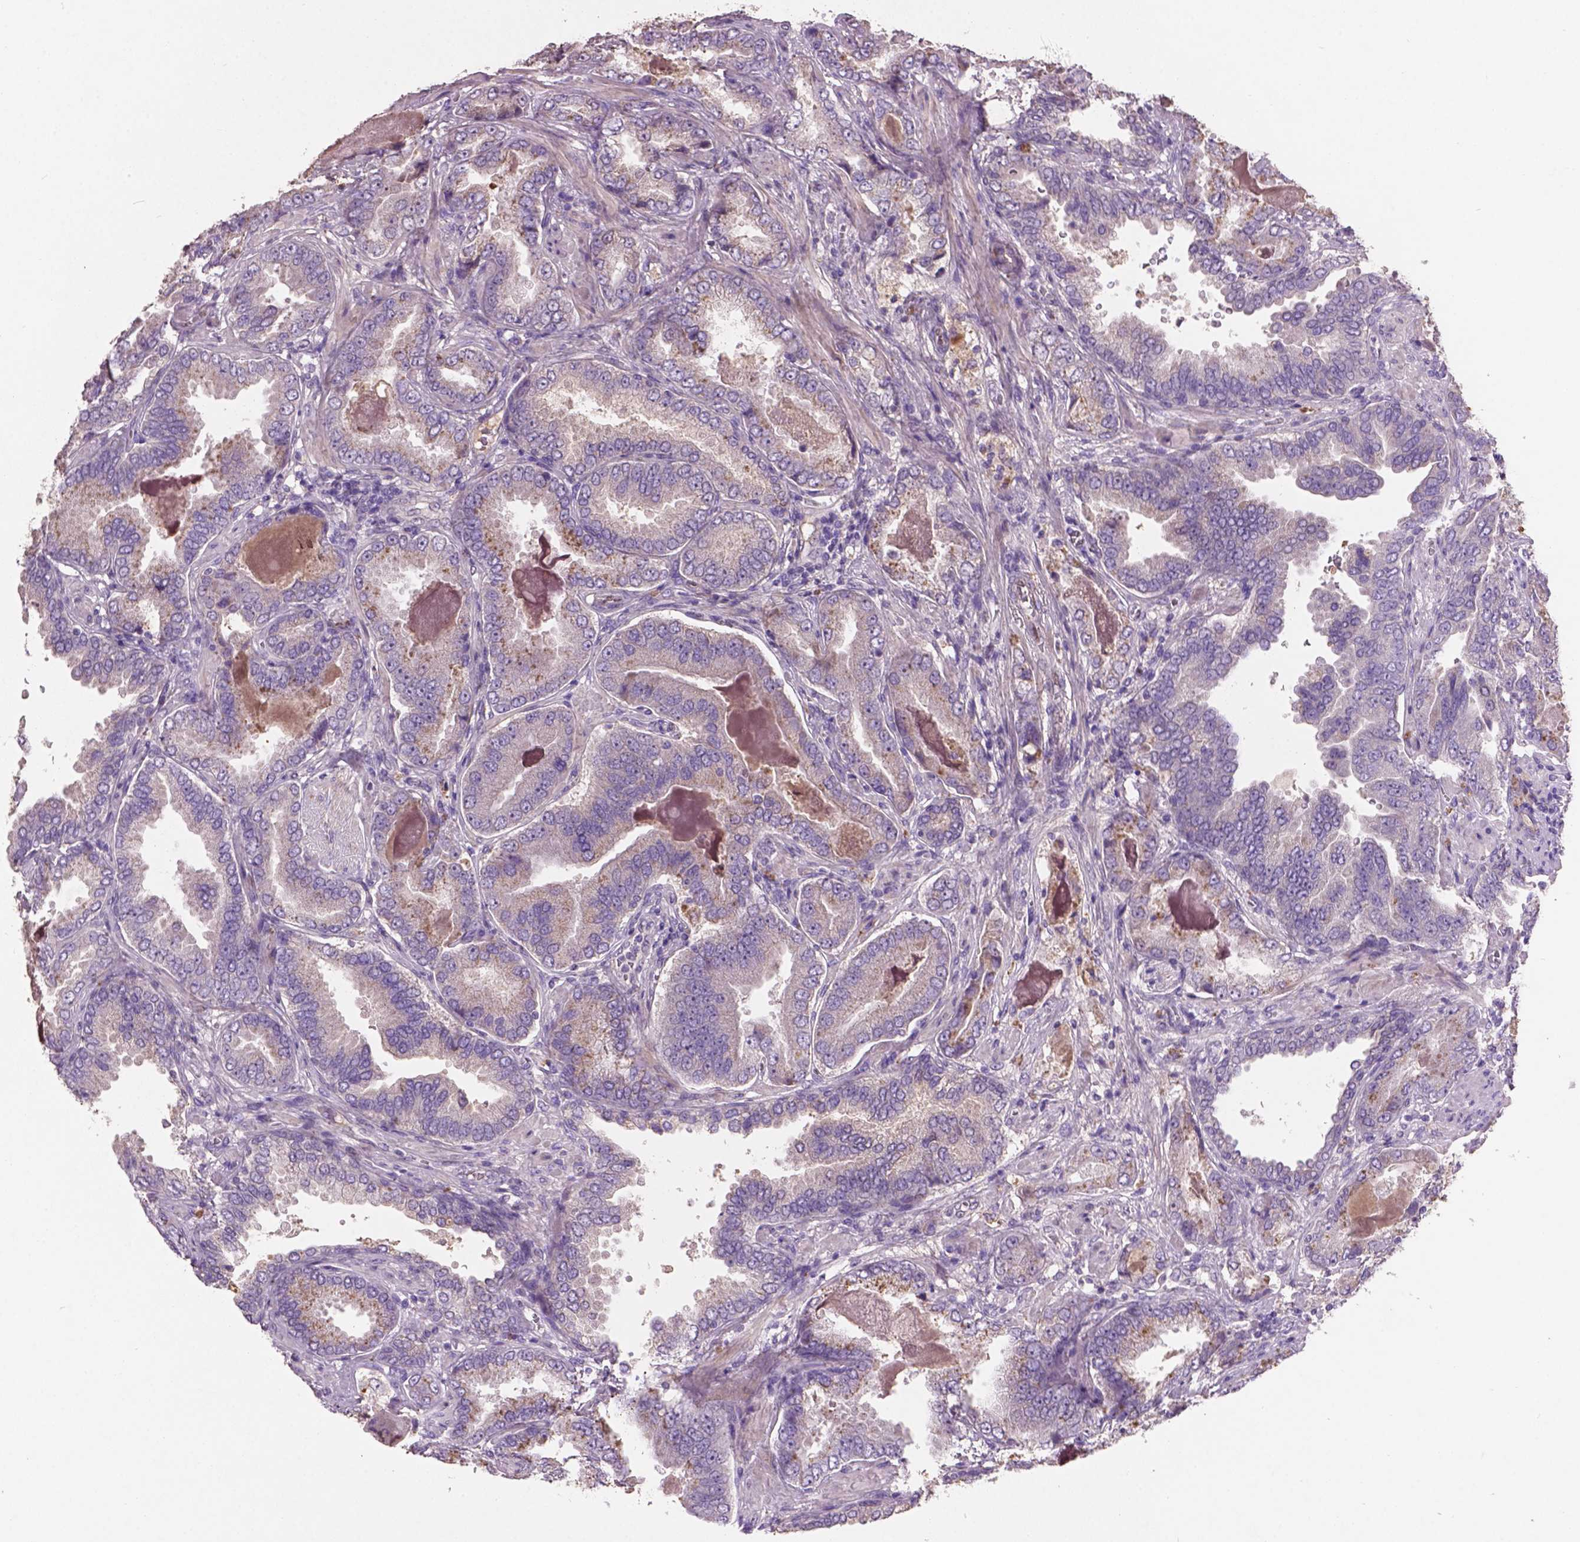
{"staining": {"intensity": "negative", "quantity": "none", "location": "none"}, "tissue": "prostate cancer", "cell_type": "Tumor cells", "image_type": "cancer", "snomed": [{"axis": "morphology", "description": "Adenocarcinoma, NOS"}, {"axis": "topography", "description": "Prostate"}], "caption": "This photomicrograph is of adenocarcinoma (prostate) stained with immunohistochemistry to label a protein in brown with the nuclei are counter-stained blue. There is no expression in tumor cells. (DAB (3,3'-diaminobenzidine) immunohistochemistry visualized using brightfield microscopy, high magnification).", "gene": "SOX17", "patient": {"sex": "male", "age": 64}}